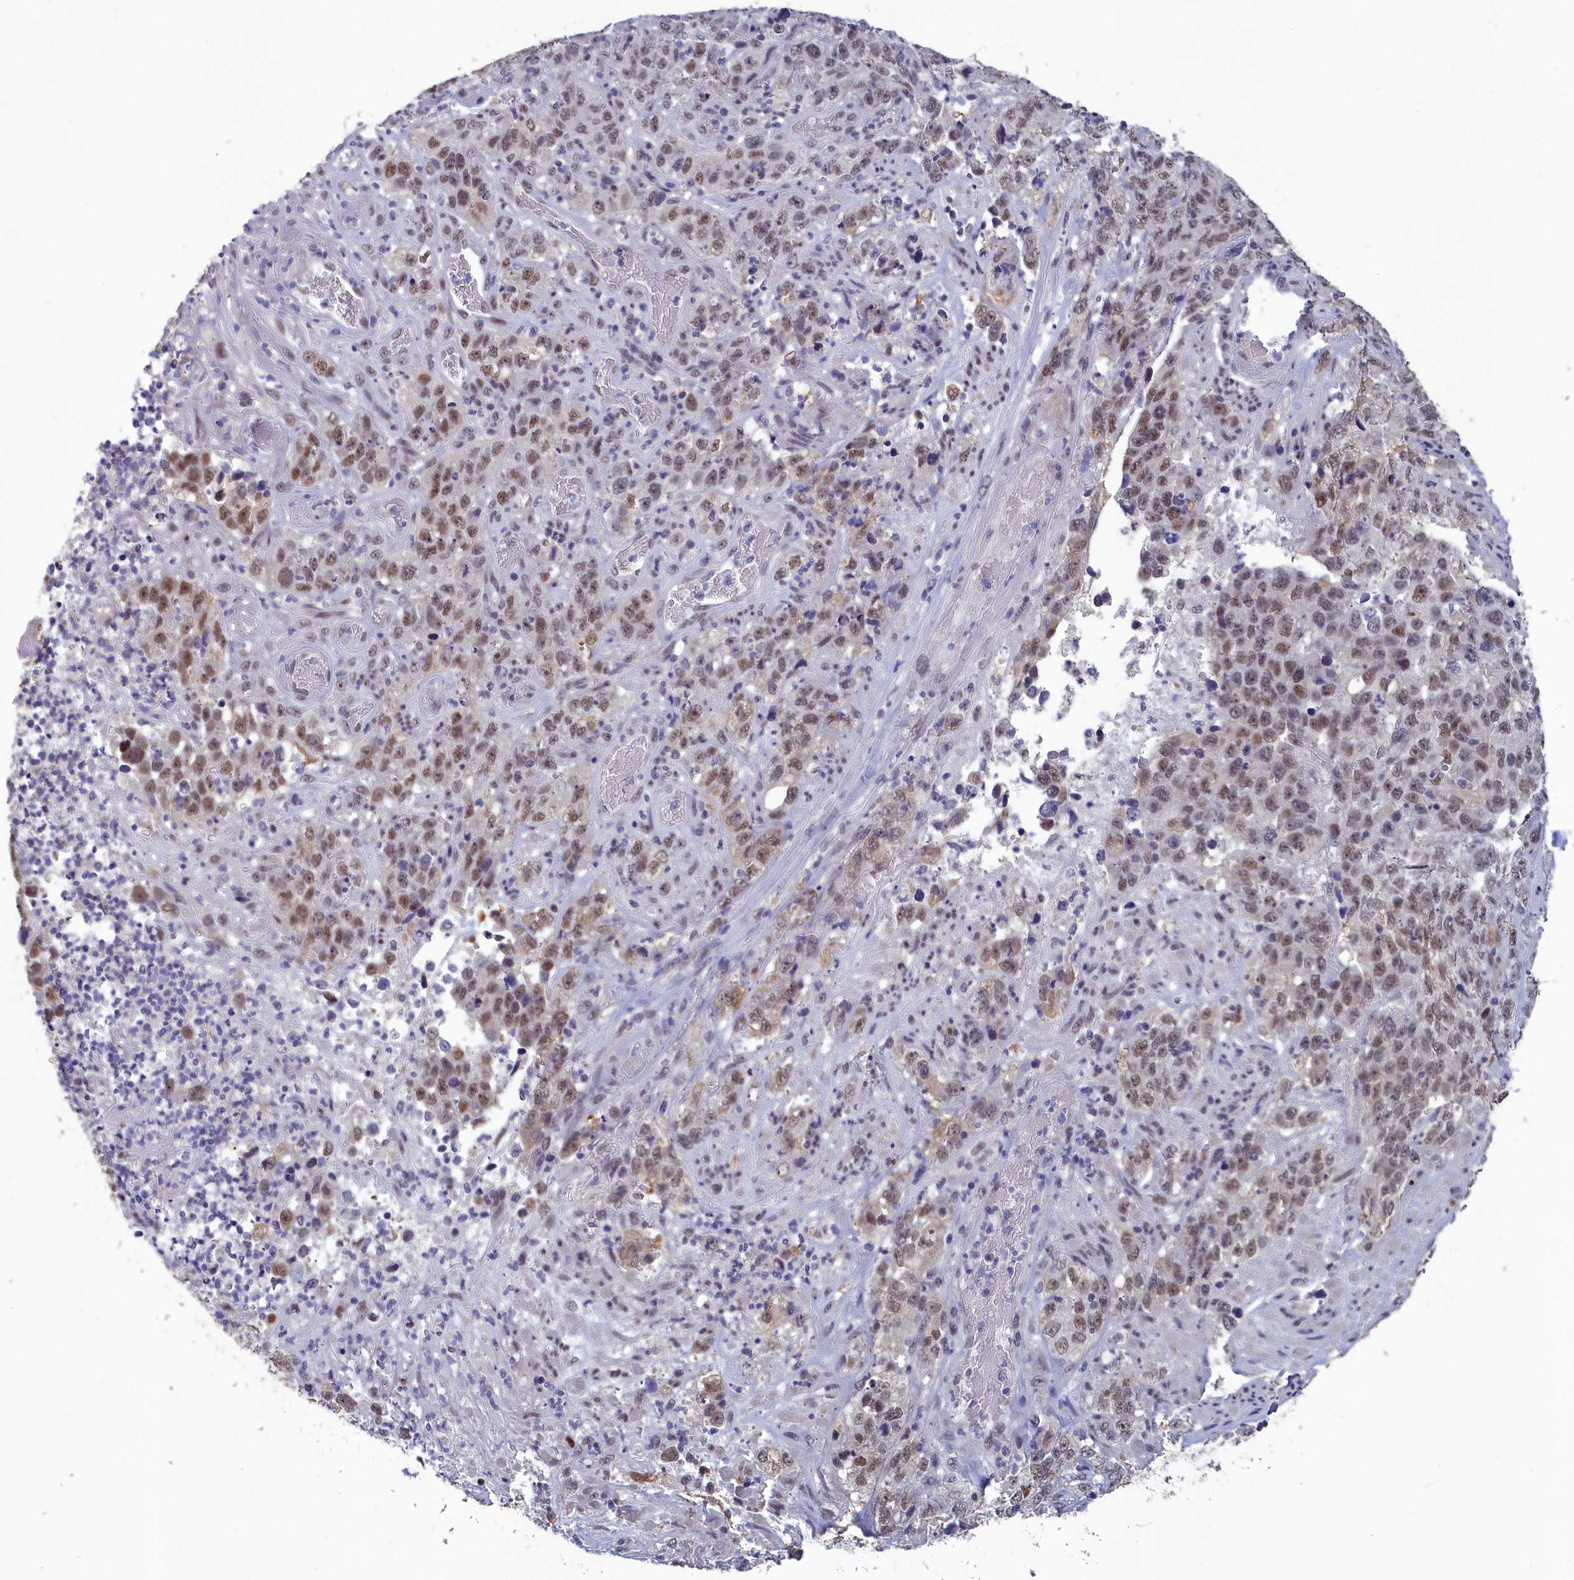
{"staining": {"intensity": "moderate", "quantity": ">75%", "location": "nuclear"}, "tissue": "stomach cancer", "cell_type": "Tumor cells", "image_type": "cancer", "snomed": [{"axis": "morphology", "description": "Adenocarcinoma, NOS"}, {"axis": "topography", "description": "Stomach"}], "caption": "Adenocarcinoma (stomach) stained with immunohistochemistry (IHC) reveals moderate nuclear expression in about >75% of tumor cells.", "gene": "MT-CO3", "patient": {"sex": "male", "age": 48}}